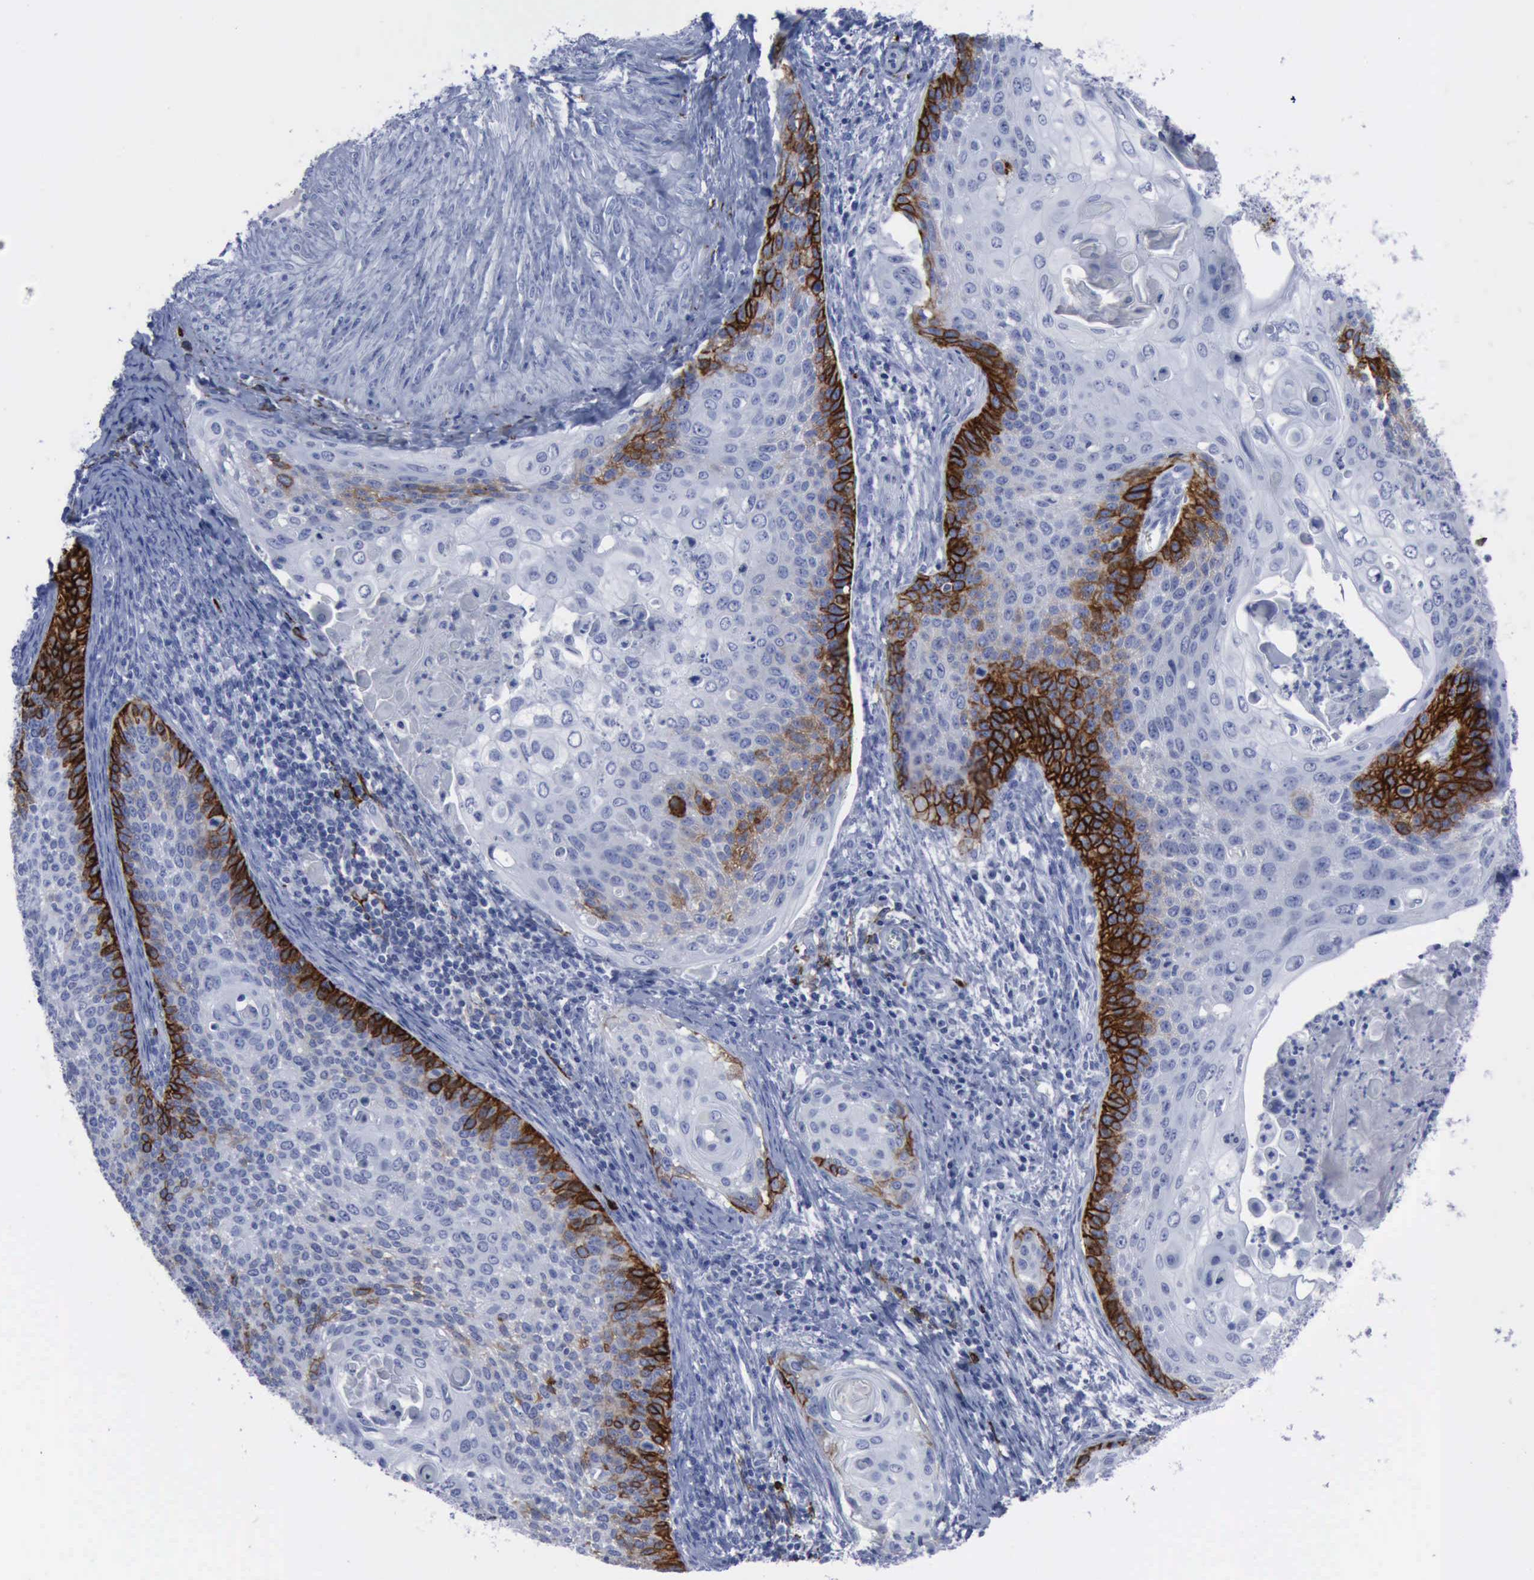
{"staining": {"intensity": "strong", "quantity": "25%-75%", "location": "cytoplasmic/membranous"}, "tissue": "cervical cancer", "cell_type": "Tumor cells", "image_type": "cancer", "snomed": [{"axis": "morphology", "description": "Squamous cell carcinoma, NOS"}, {"axis": "topography", "description": "Cervix"}], "caption": "Cervical cancer (squamous cell carcinoma) stained for a protein reveals strong cytoplasmic/membranous positivity in tumor cells.", "gene": "NGFR", "patient": {"sex": "female", "age": 33}}